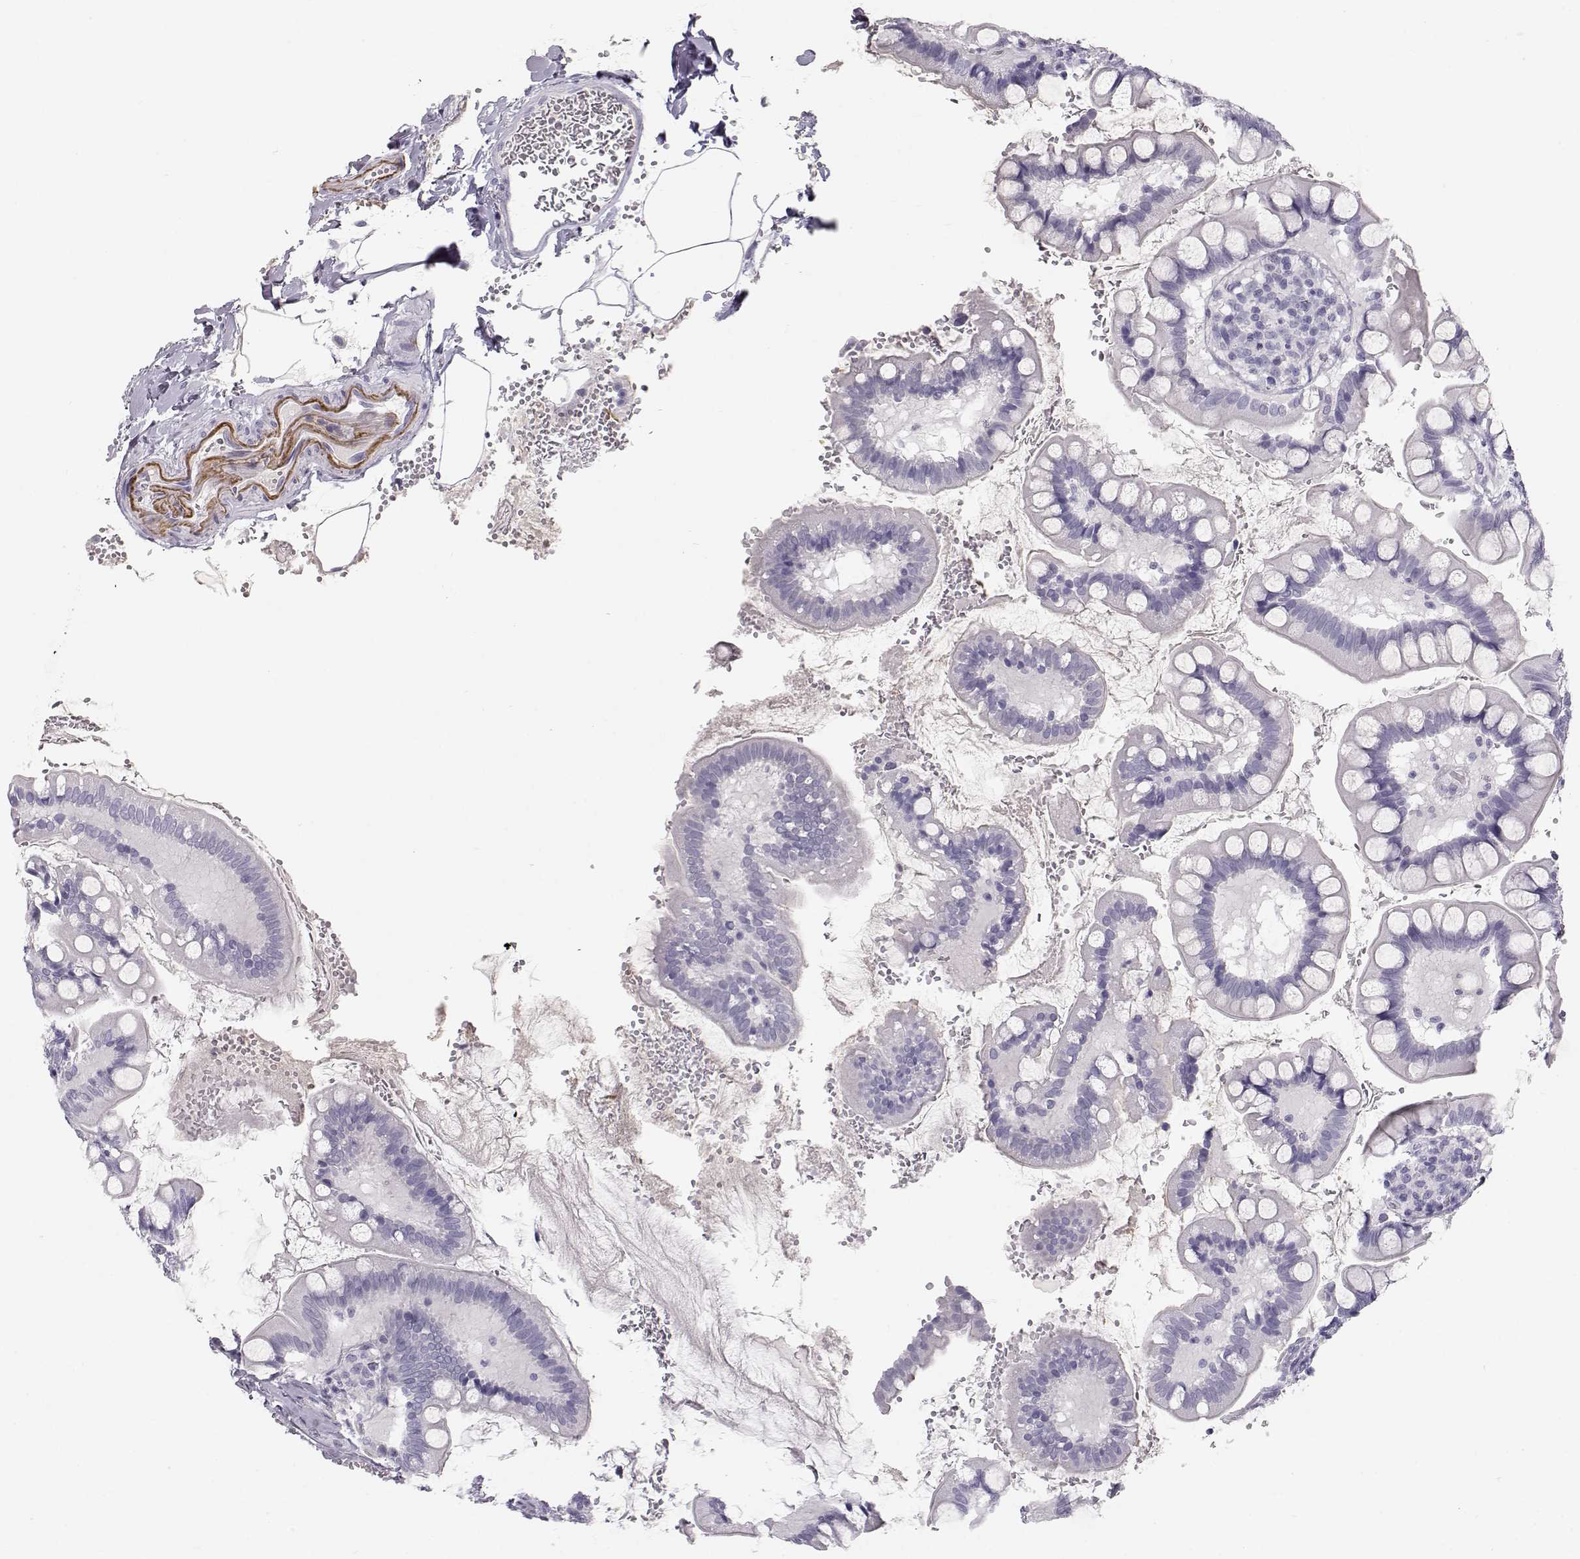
{"staining": {"intensity": "negative", "quantity": "none", "location": "none"}, "tissue": "small intestine", "cell_type": "Glandular cells", "image_type": "normal", "snomed": [{"axis": "morphology", "description": "Normal tissue, NOS"}, {"axis": "topography", "description": "Small intestine"}], "caption": "Glandular cells show no significant protein expression in unremarkable small intestine. Brightfield microscopy of immunohistochemistry stained with DAB (3,3'-diaminobenzidine) (brown) and hematoxylin (blue), captured at high magnification.", "gene": "KRTAP16", "patient": {"sex": "female", "age": 56}}